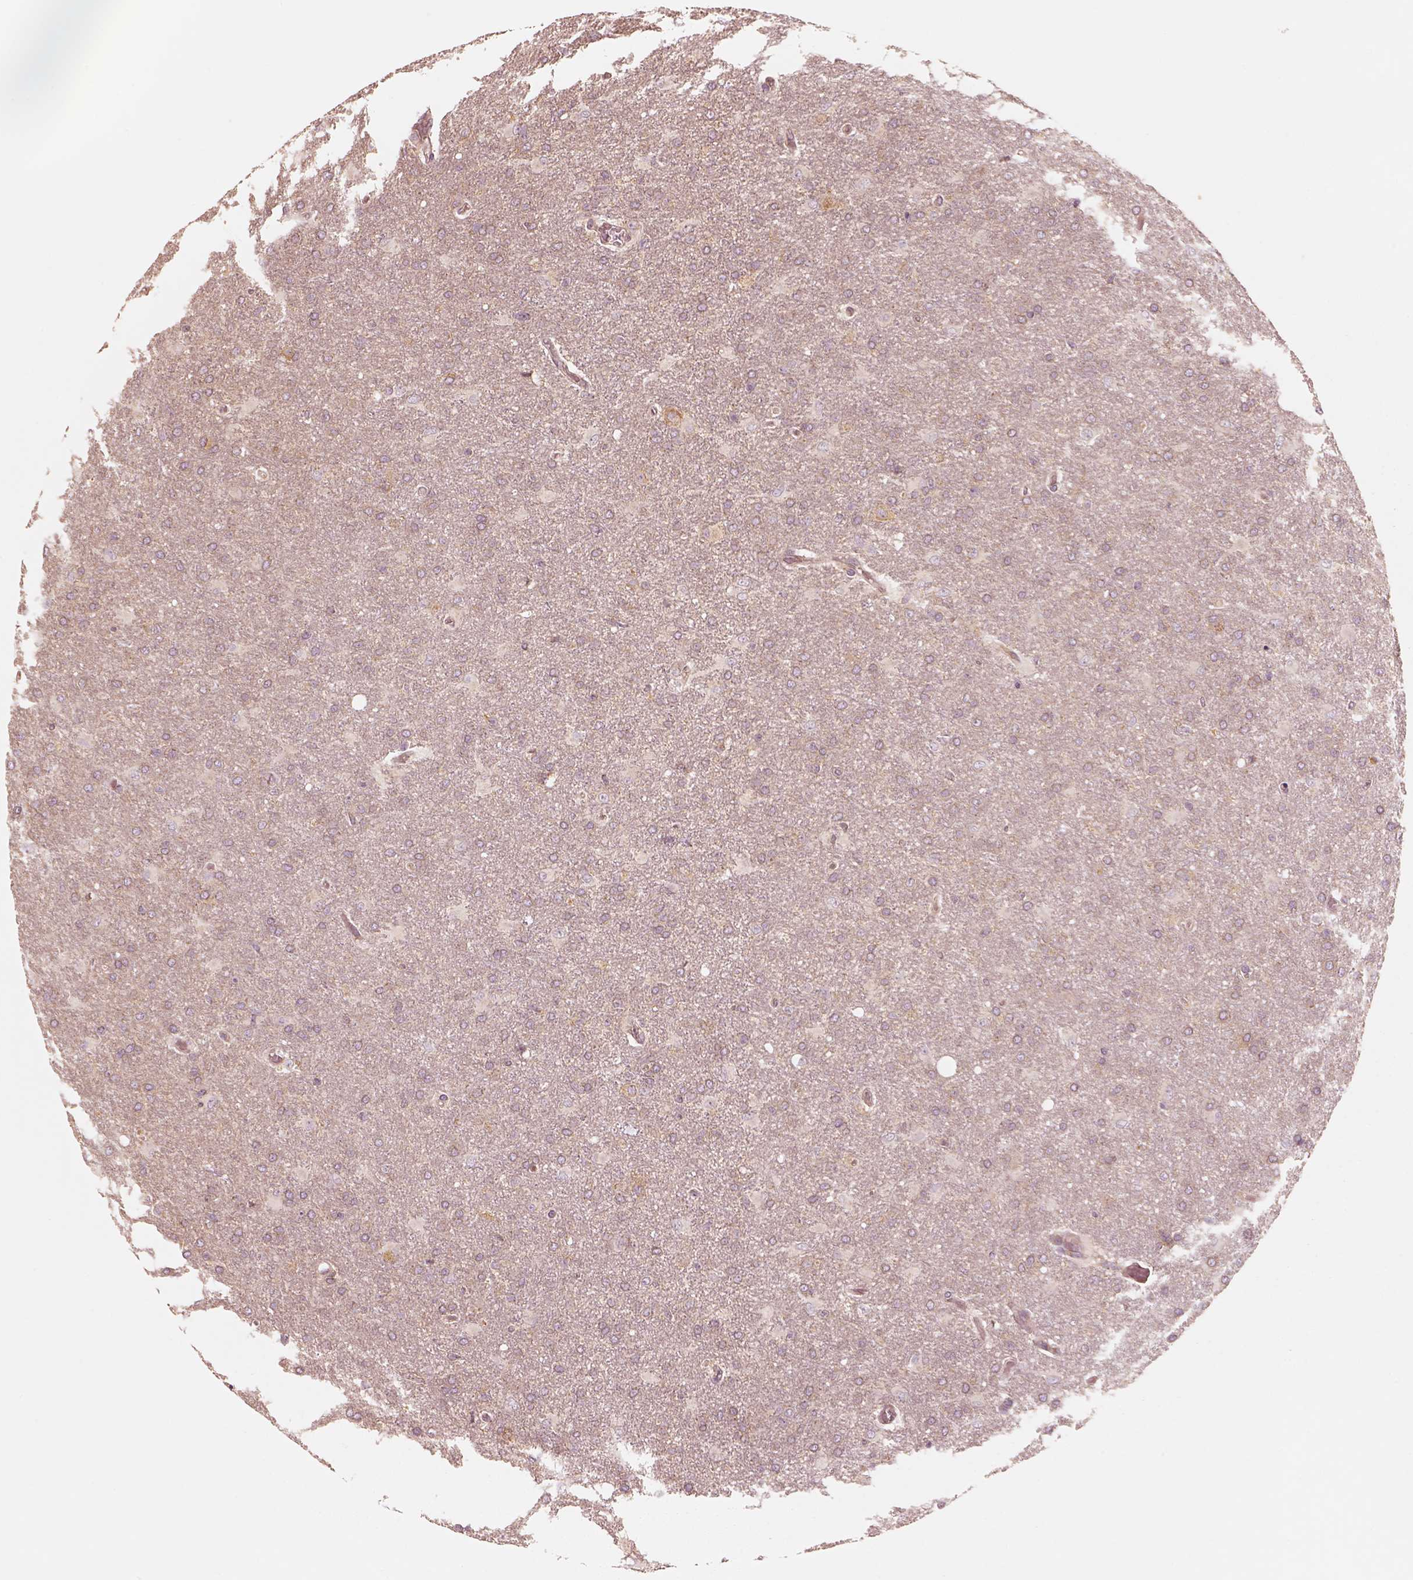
{"staining": {"intensity": "moderate", "quantity": "<25%", "location": "cytoplasmic/membranous"}, "tissue": "glioma", "cell_type": "Tumor cells", "image_type": "cancer", "snomed": [{"axis": "morphology", "description": "Glioma, malignant, High grade"}, {"axis": "topography", "description": "Brain"}], "caption": "Immunohistochemistry (IHC) (DAB) staining of malignant glioma (high-grade) reveals moderate cytoplasmic/membranous protein expression in approximately <25% of tumor cells.", "gene": "CNOT2", "patient": {"sex": "male", "age": 68}}